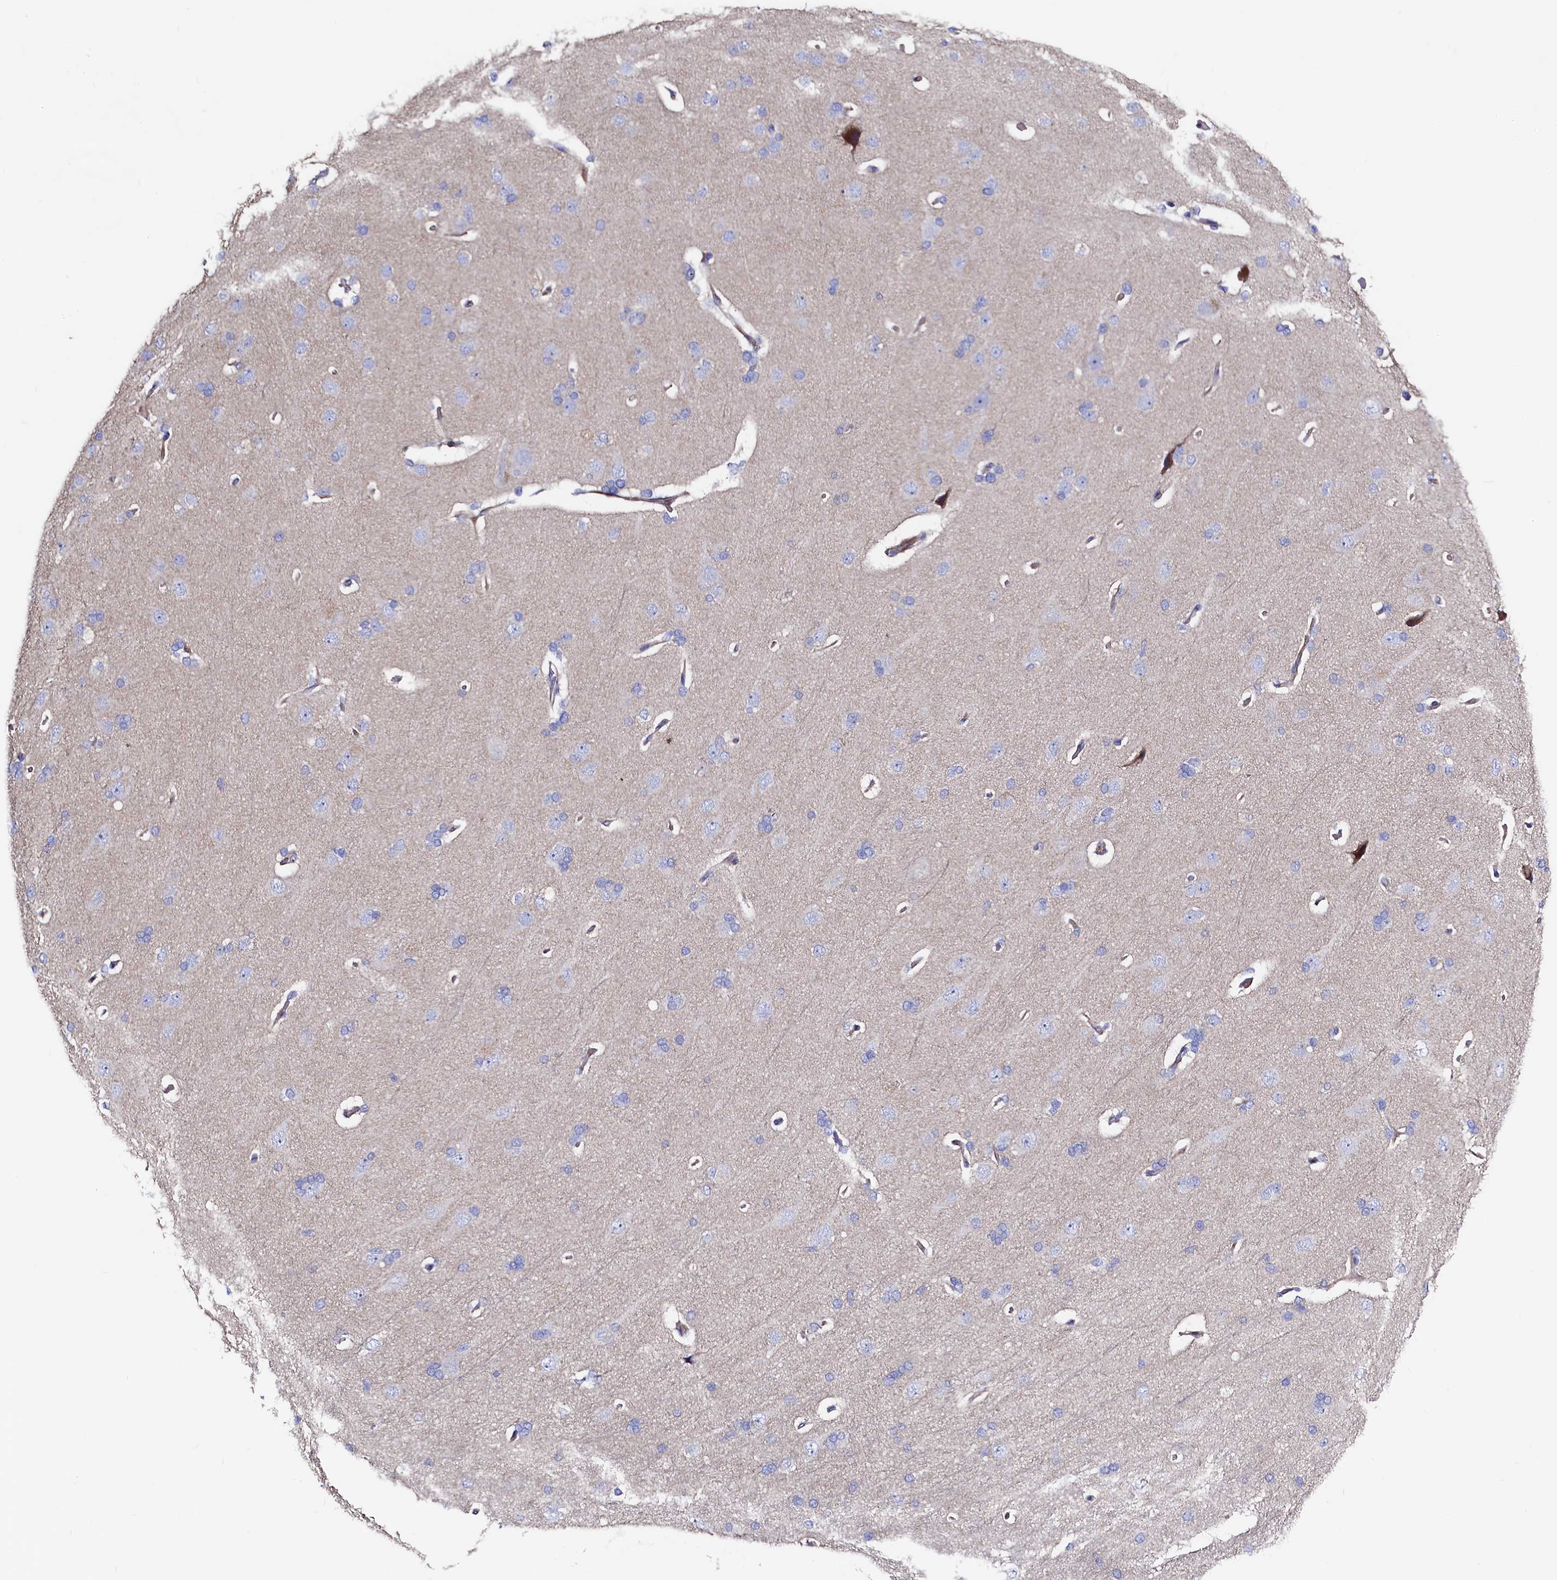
{"staining": {"intensity": "negative", "quantity": "none", "location": "none"}, "tissue": "cerebral cortex", "cell_type": "Endothelial cells", "image_type": "normal", "snomed": [{"axis": "morphology", "description": "Normal tissue, NOS"}, {"axis": "topography", "description": "Cerebral cortex"}], "caption": "DAB immunohistochemical staining of unremarkable human cerebral cortex displays no significant staining in endothelial cells. Brightfield microscopy of immunohistochemistry stained with DAB (3,3'-diaminobenzidine) (brown) and hematoxylin (blue), captured at high magnification.", "gene": "WNT8A", "patient": {"sex": "male", "age": 62}}